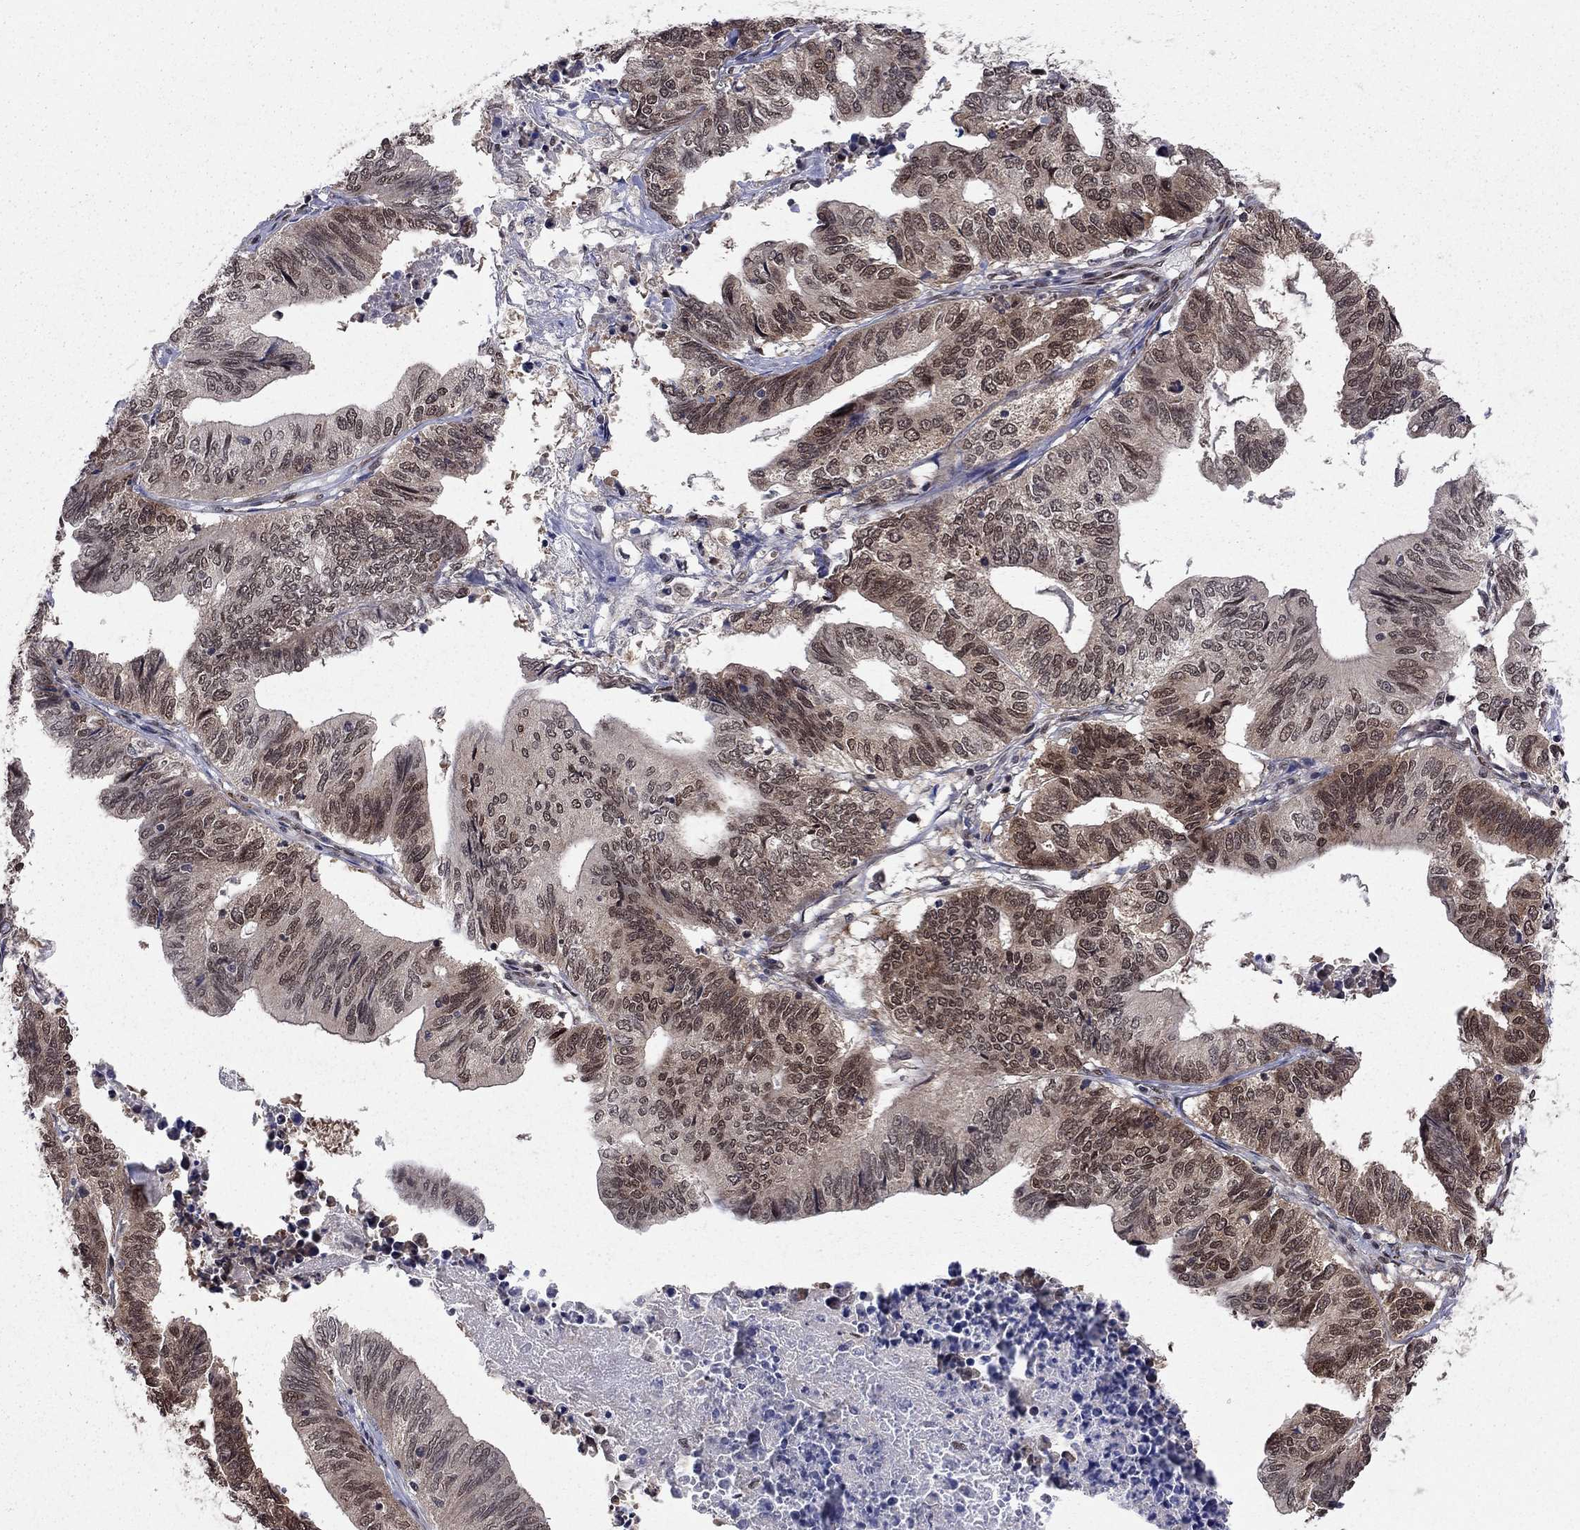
{"staining": {"intensity": "moderate", "quantity": "25%-75%", "location": "cytoplasmic/membranous,nuclear"}, "tissue": "stomach cancer", "cell_type": "Tumor cells", "image_type": "cancer", "snomed": [{"axis": "morphology", "description": "Adenocarcinoma, NOS"}, {"axis": "topography", "description": "Stomach, upper"}], "caption": "Immunohistochemistry (IHC) (DAB (3,3'-diaminobenzidine)) staining of stomach adenocarcinoma exhibits moderate cytoplasmic/membranous and nuclear protein positivity in approximately 25%-75% of tumor cells.", "gene": "SAP30L", "patient": {"sex": "female", "age": 67}}